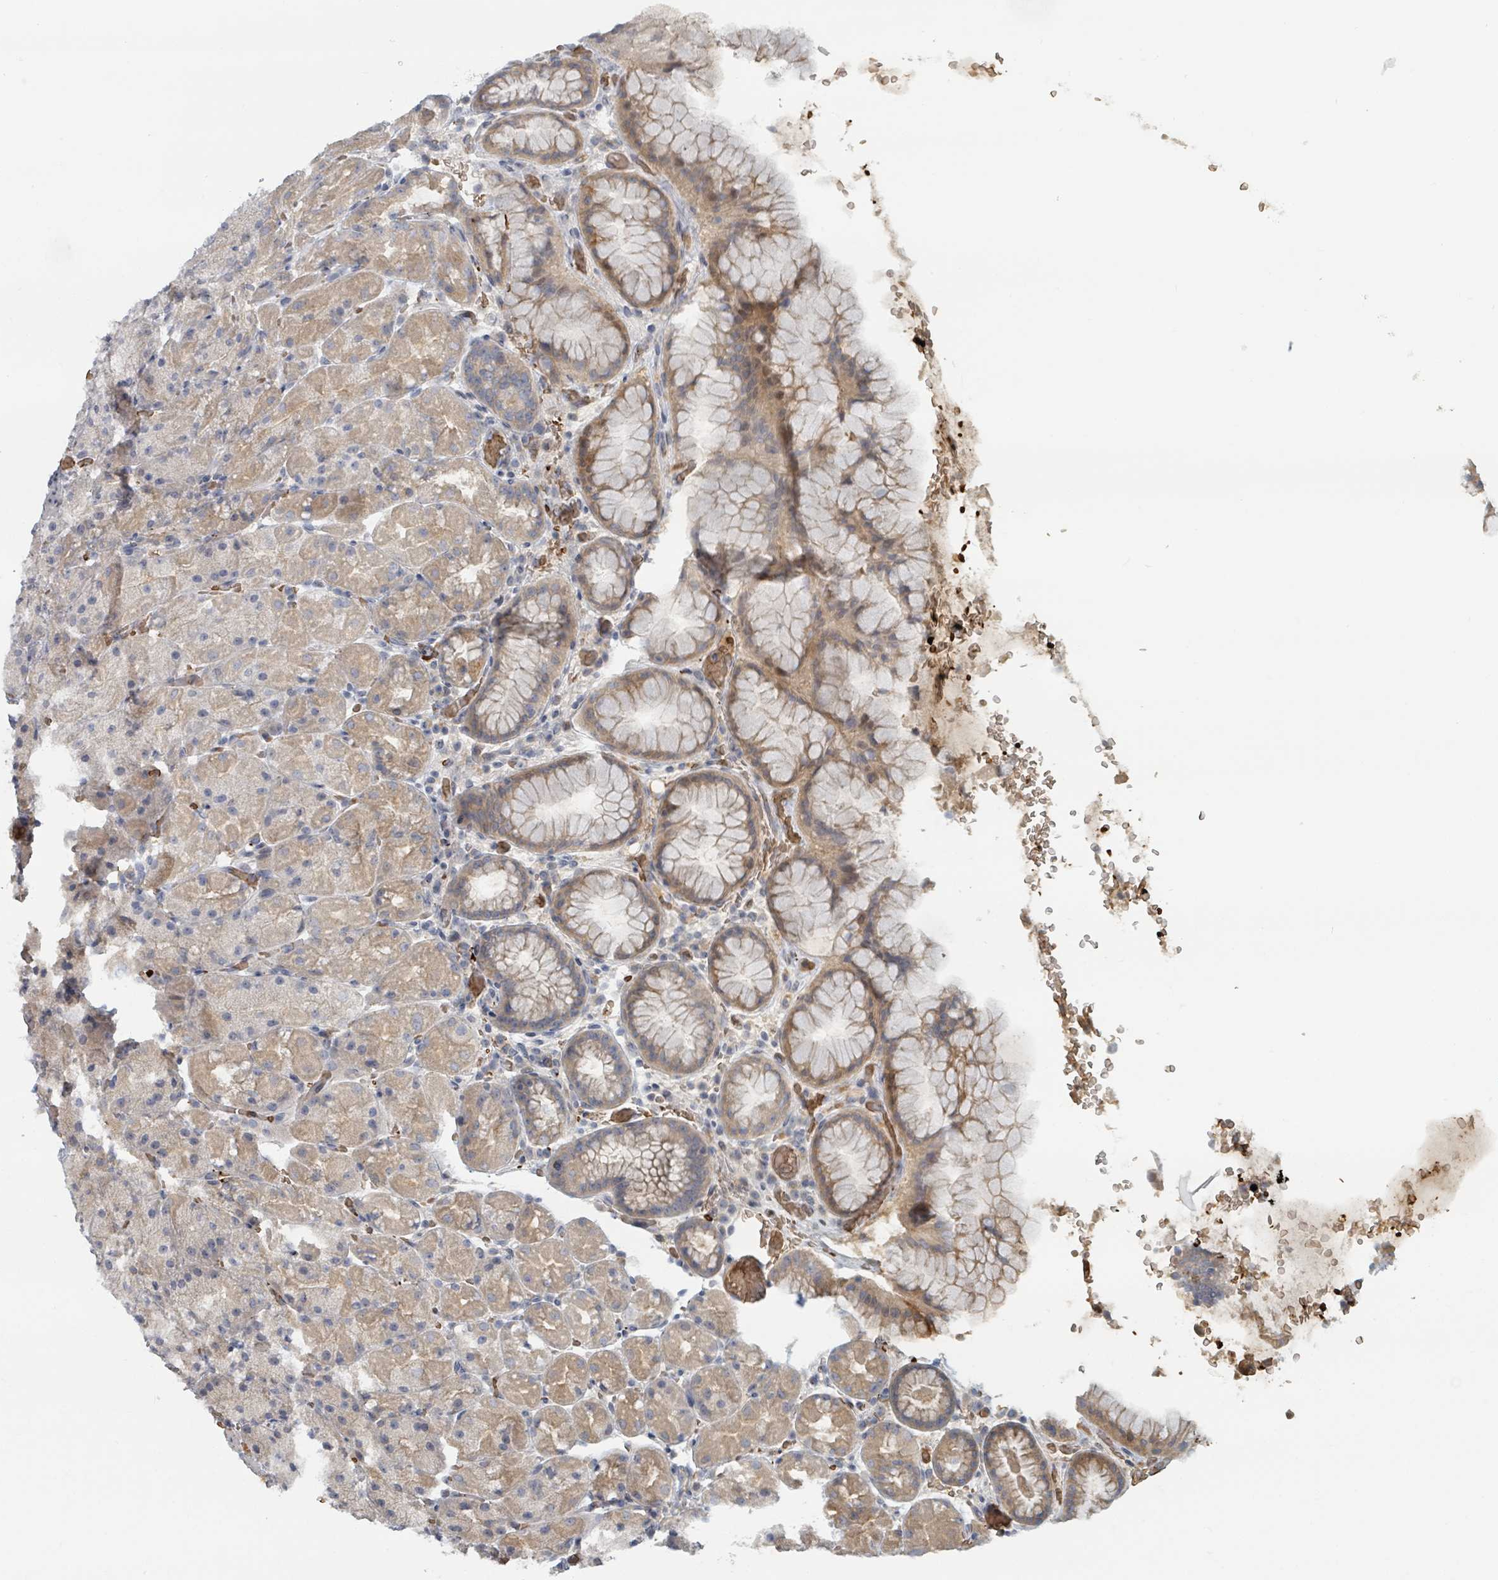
{"staining": {"intensity": "moderate", "quantity": "25%-75%", "location": "cytoplasmic/membranous"}, "tissue": "stomach", "cell_type": "Glandular cells", "image_type": "normal", "snomed": [{"axis": "morphology", "description": "Normal tissue, NOS"}, {"axis": "topography", "description": "Stomach, upper"}, {"axis": "topography", "description": "Stomach, lower"}], "caption": "Immunohistochemistry image of benign stomach: human stomach stained using immunohistochemistry (IHC) demonstrates medium levels of moderate protein expression localized specifically in the cytoplasmic/membranous of glandular cells, appearing as a cytoplasmic/membranous brown color.", "gene": "TRPC4AP", "patient": {"sex": "male", "age": 67}}